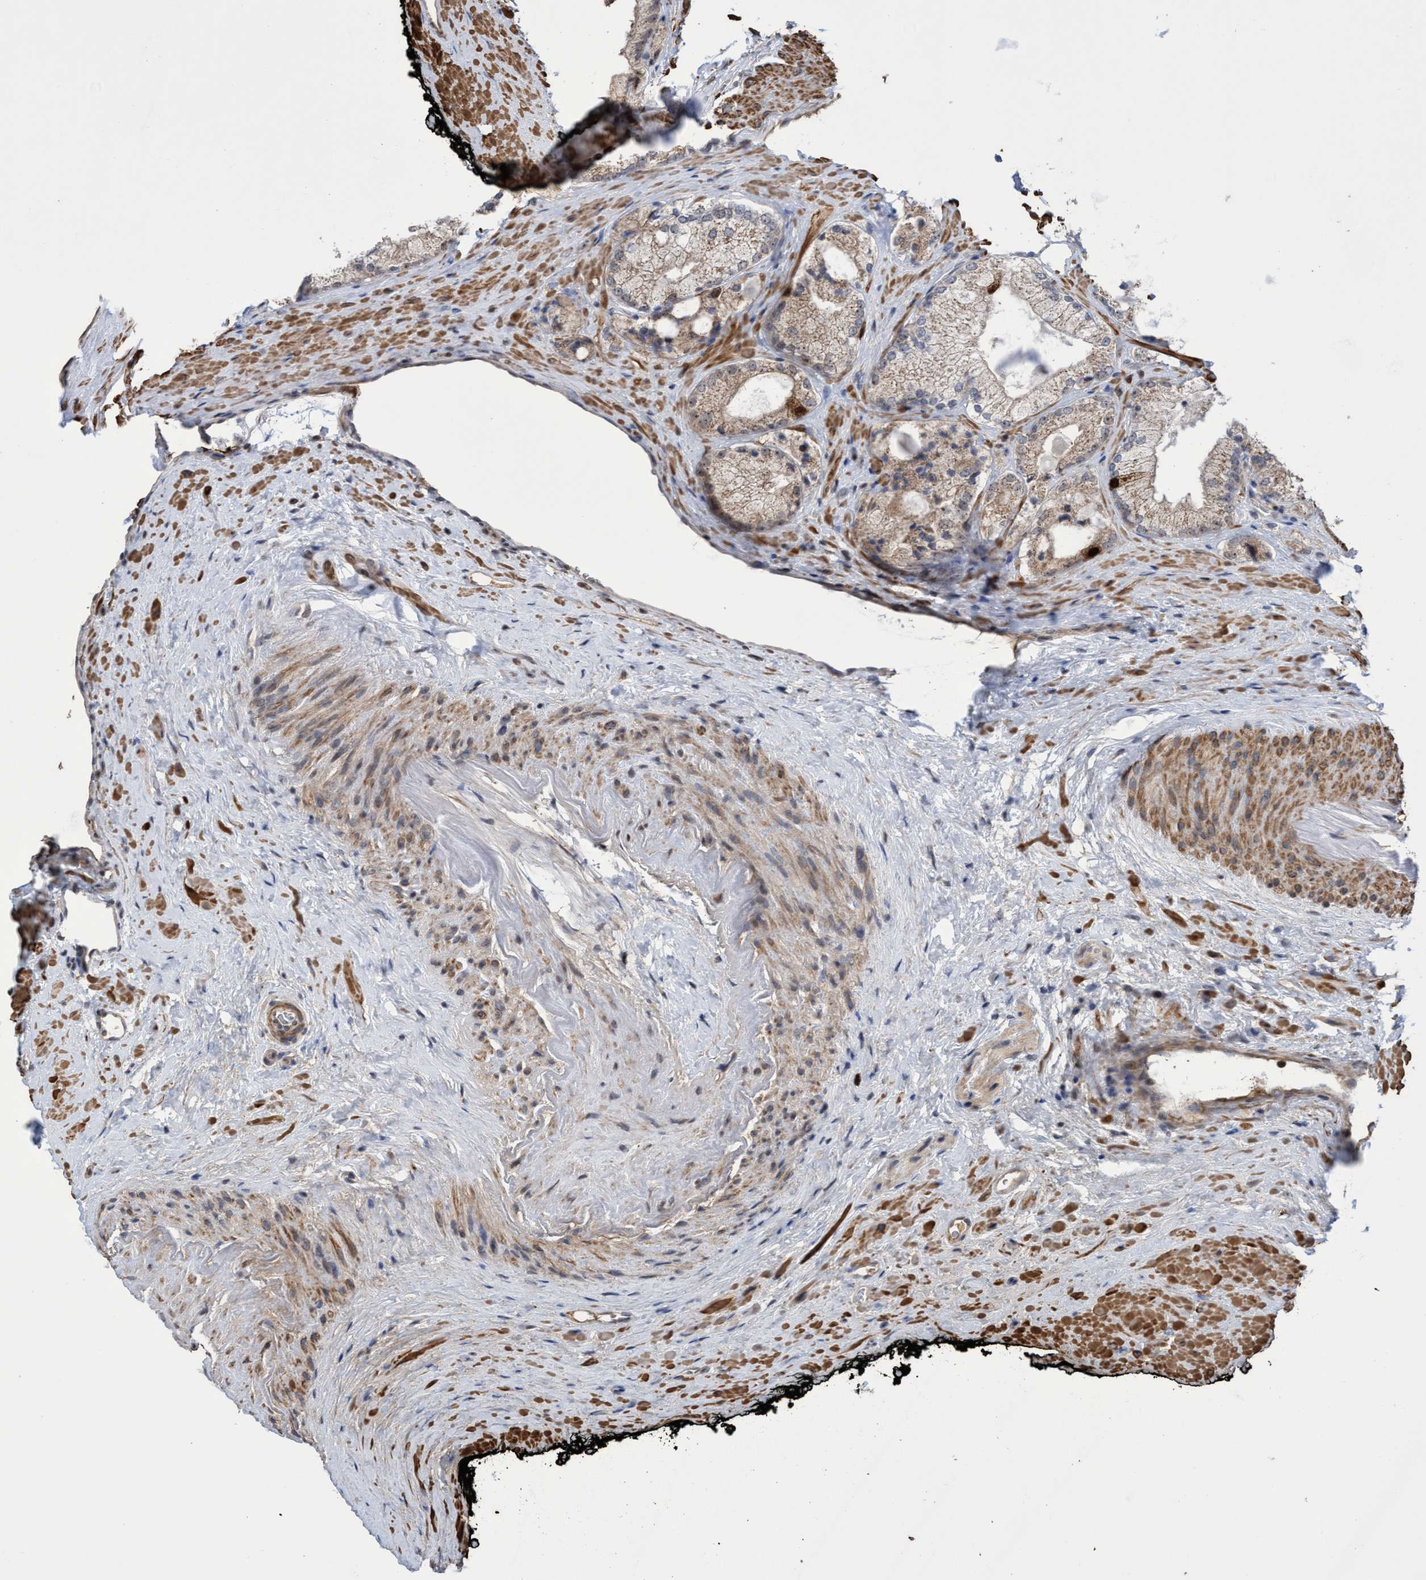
{"staining": {"intensity": "weak", "quantity": "25%-75%", "location": "cytoplasmic/membranous,nuclear"}, "tissue": "prostate cancer", "cell_type": "Tumor cells", "image_type": "cancer", "snomed": [{"axis": "morphology", "description": "Adenocarcinoma, Low grade"}, {"axis": "topography", "description": "Prostate"}], "caption": "DAB immunohistochemical staining of prostate cancer displays weak cytoplasmic/membranous and nuclear protein staining in approximately 25%-75% of tumor cells.", "gene": "SLBP", "patient": {"sex": "male", "age": 65}}